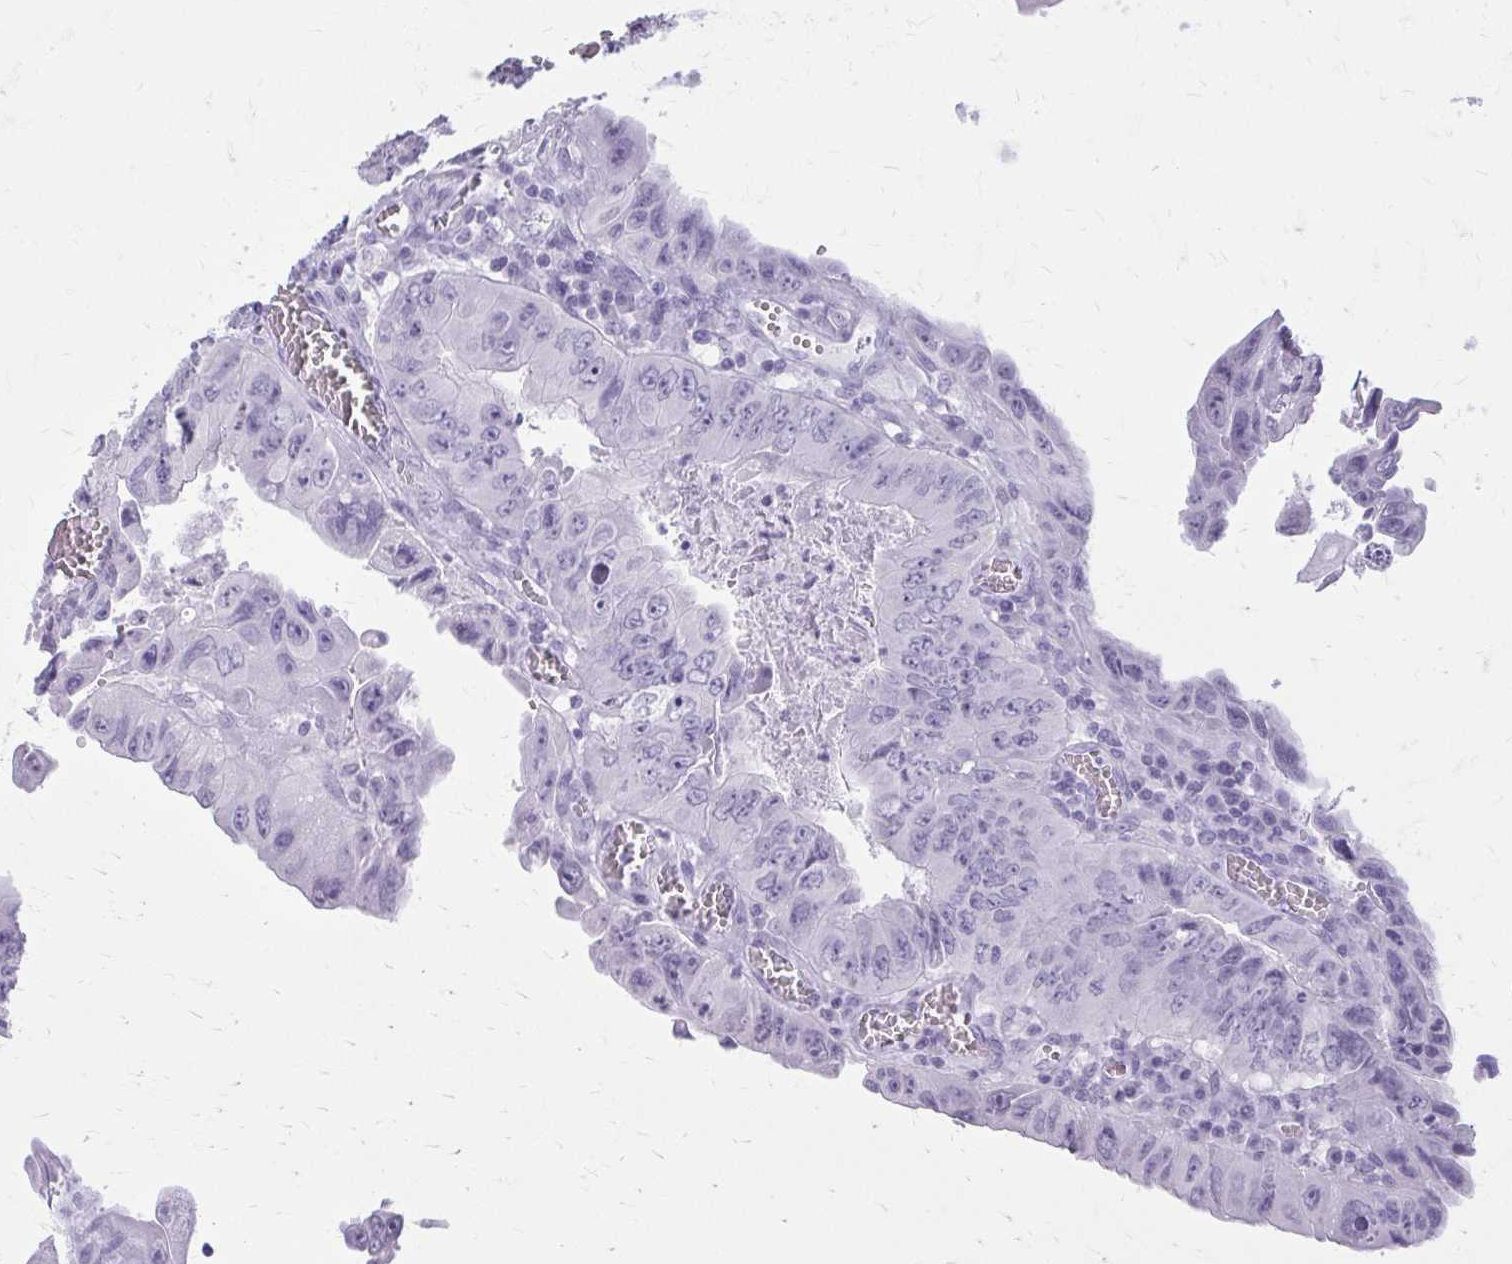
{"staining": {"intensity": "negative", "quantity": "none", "location": "none"}, "tissue": "colorectal cancer", "cell_type": "Tumor cells", "image_type": "cancer", "snomed": [{"axis": "morphology", "description": "Adenocarcinoma, NOS"}, {"axis": "topography", "description": "Colon"}], "caption": "High magnification brightfield microscopy of adenocarcinoma (colorectal) stained with DAB (3,3'-diaminobenzidine) (brown) and counterstained with hematoxylin (blue): tumor cells show no significant expression.", "gene": "KRT5", "patient": {"sex": "female", "age": 84}}